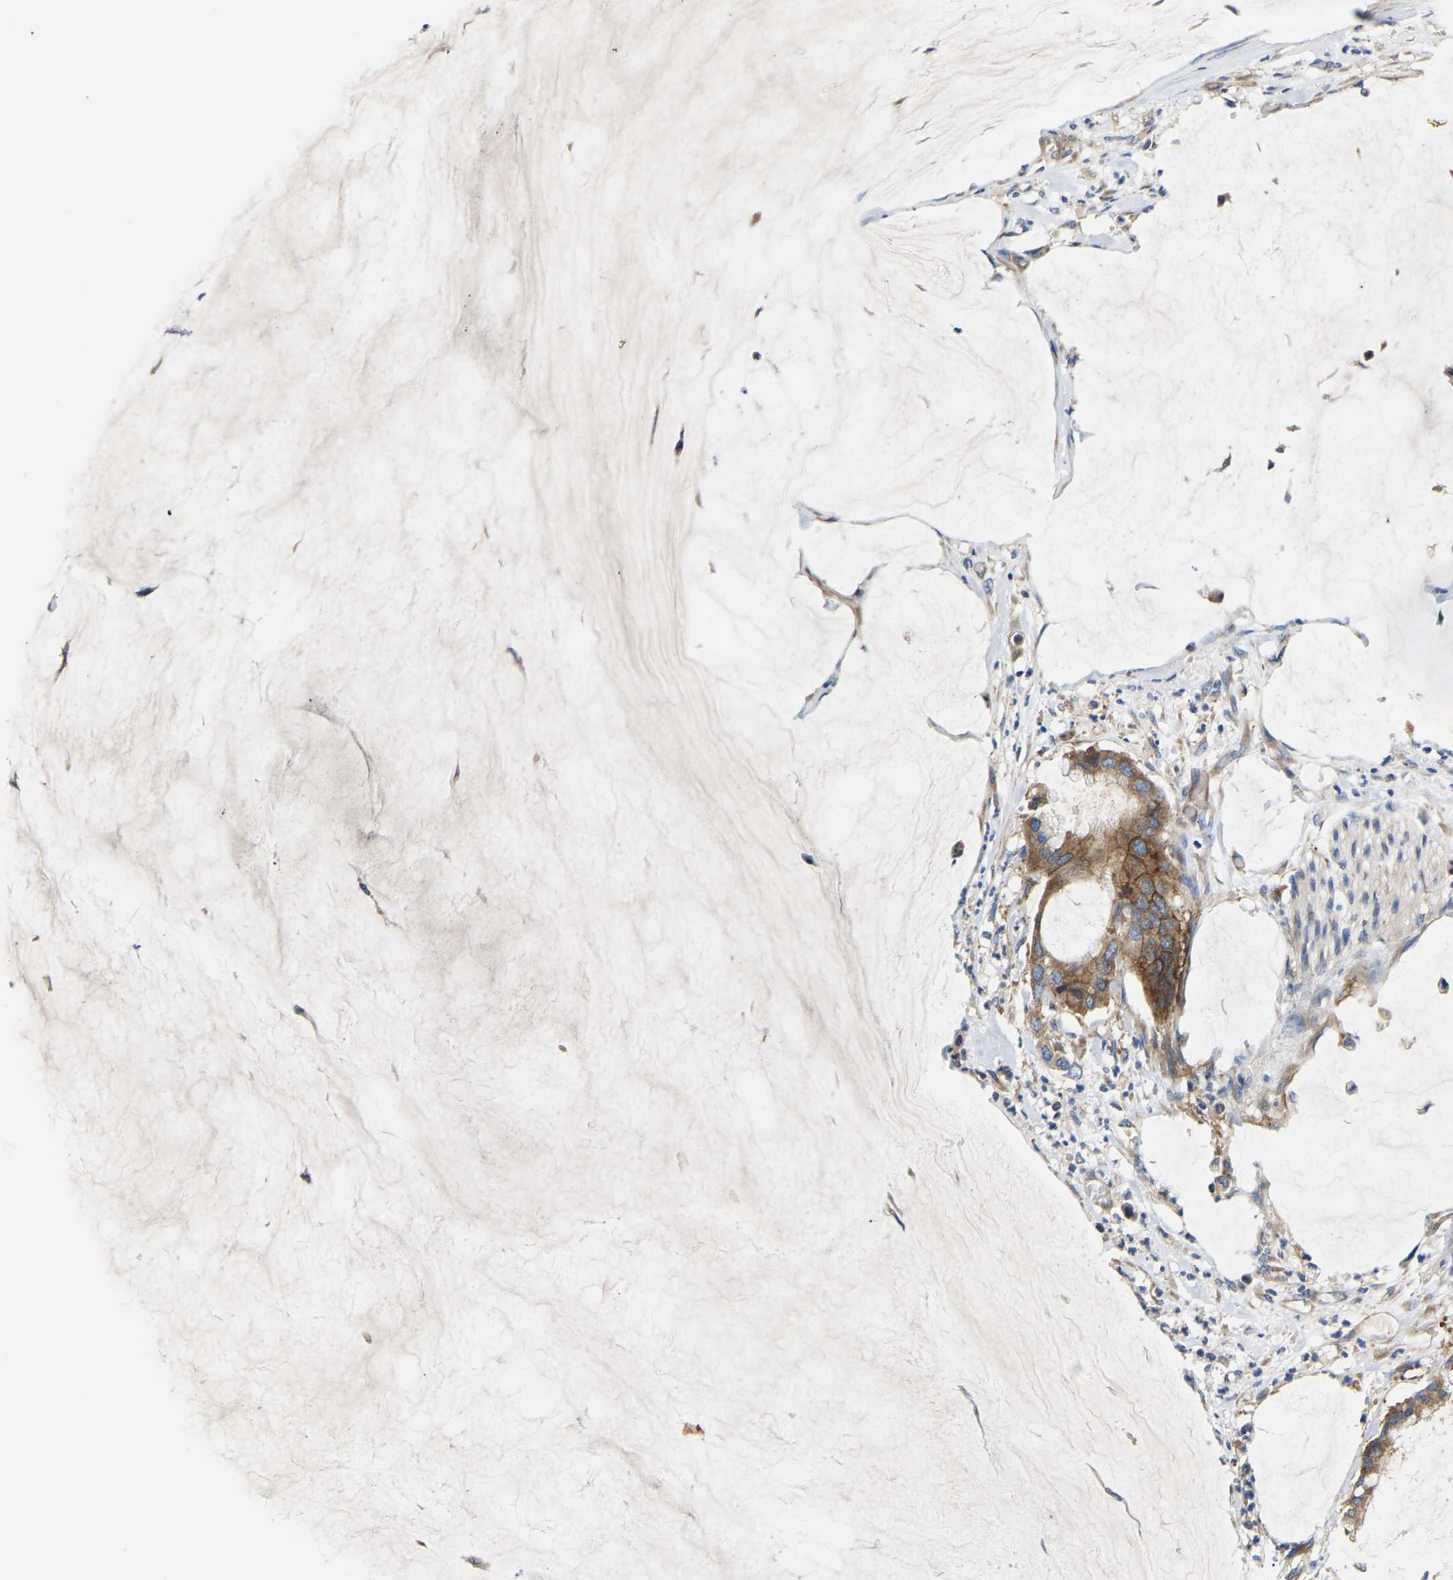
{"staining": {"intensity": "moderate", "quantity": ">75%", "location": "cytoplasmic/membranous"}, "tissue": "pancreatic cancer", "cell_type": "Tumor cells", "image_type": "cancer", "snomed": [{"axis": "morphology", "description": "Adenocarcinoma, NOS"}, {"axis": "topography", "description": "Pancreas"}], "caption": "Protein positivity by immunohistochemistry (IHC) exhibits moderate cytoplasmic/membranous positivity in approximately >75% of tumor cells in pancreatic adenocarcinoma. The protein of interest is shown in brown color, while the nuclei are stained blue.", "gene": "AIMP2", "patient": {"sex": "male", "age": 41}}